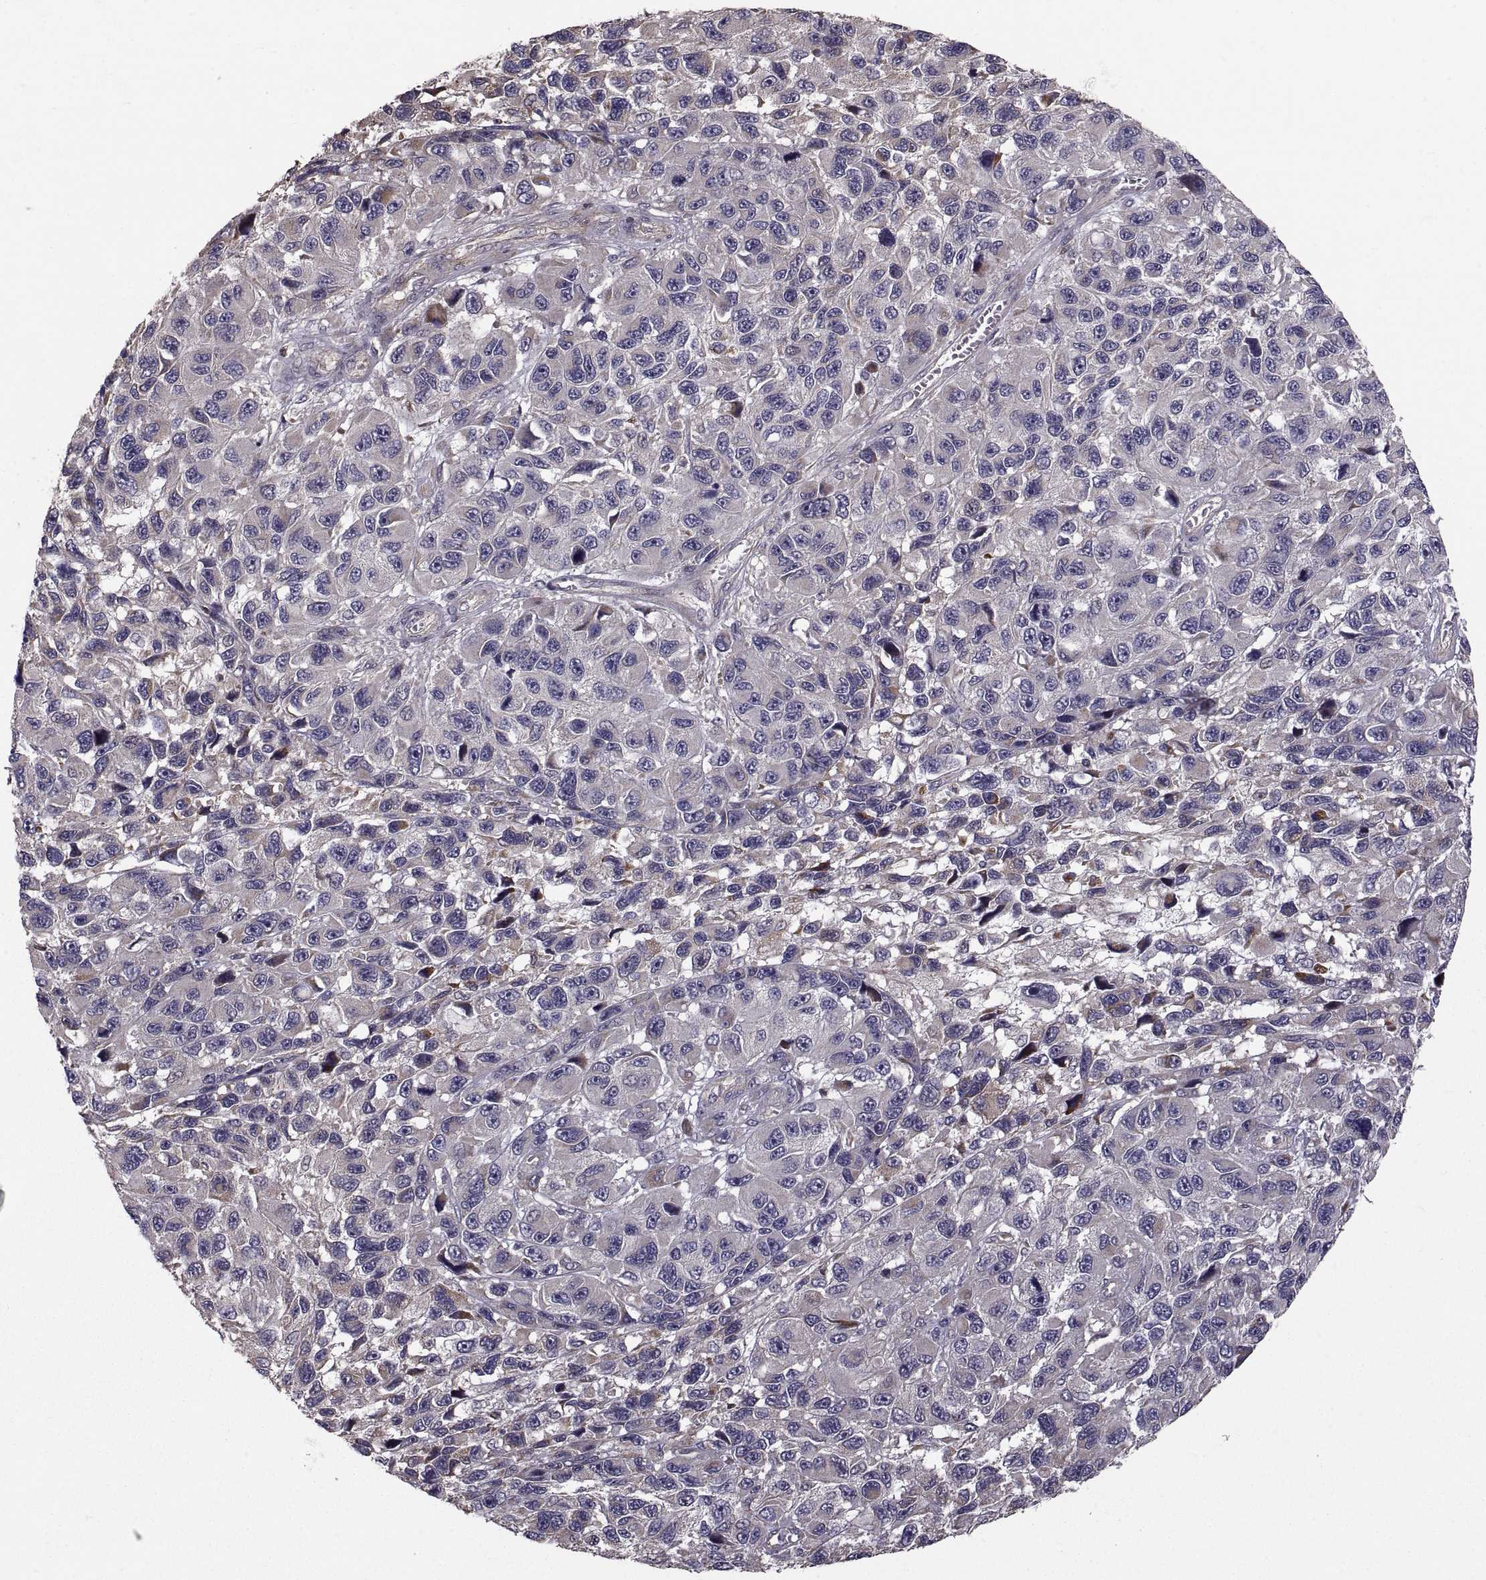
{"staining": {"intensity": "negative", "quantity": "none", "location": "none"}, "tissue": "melanoma", "cell_type": "Tumor cells", "image_type": "cancer", "snomed": [{"axis": "morphology", "description": "Malignant melanoma, NOS"}, {"axis": "topography", "description": "Skin"}], "caption": "Immunohistochemistry micrograph of neoplastic tissue: malignant melanoma stained with DAB demonstrates no significant protein staining in tumor cells. Brightfield microscopy of immunohistochemistry stained with DAB (brown) and hematoxylin (blue), captured at high magnification.", "gene": "PMM2", "patient": {"sex": "male", "age": 53}}